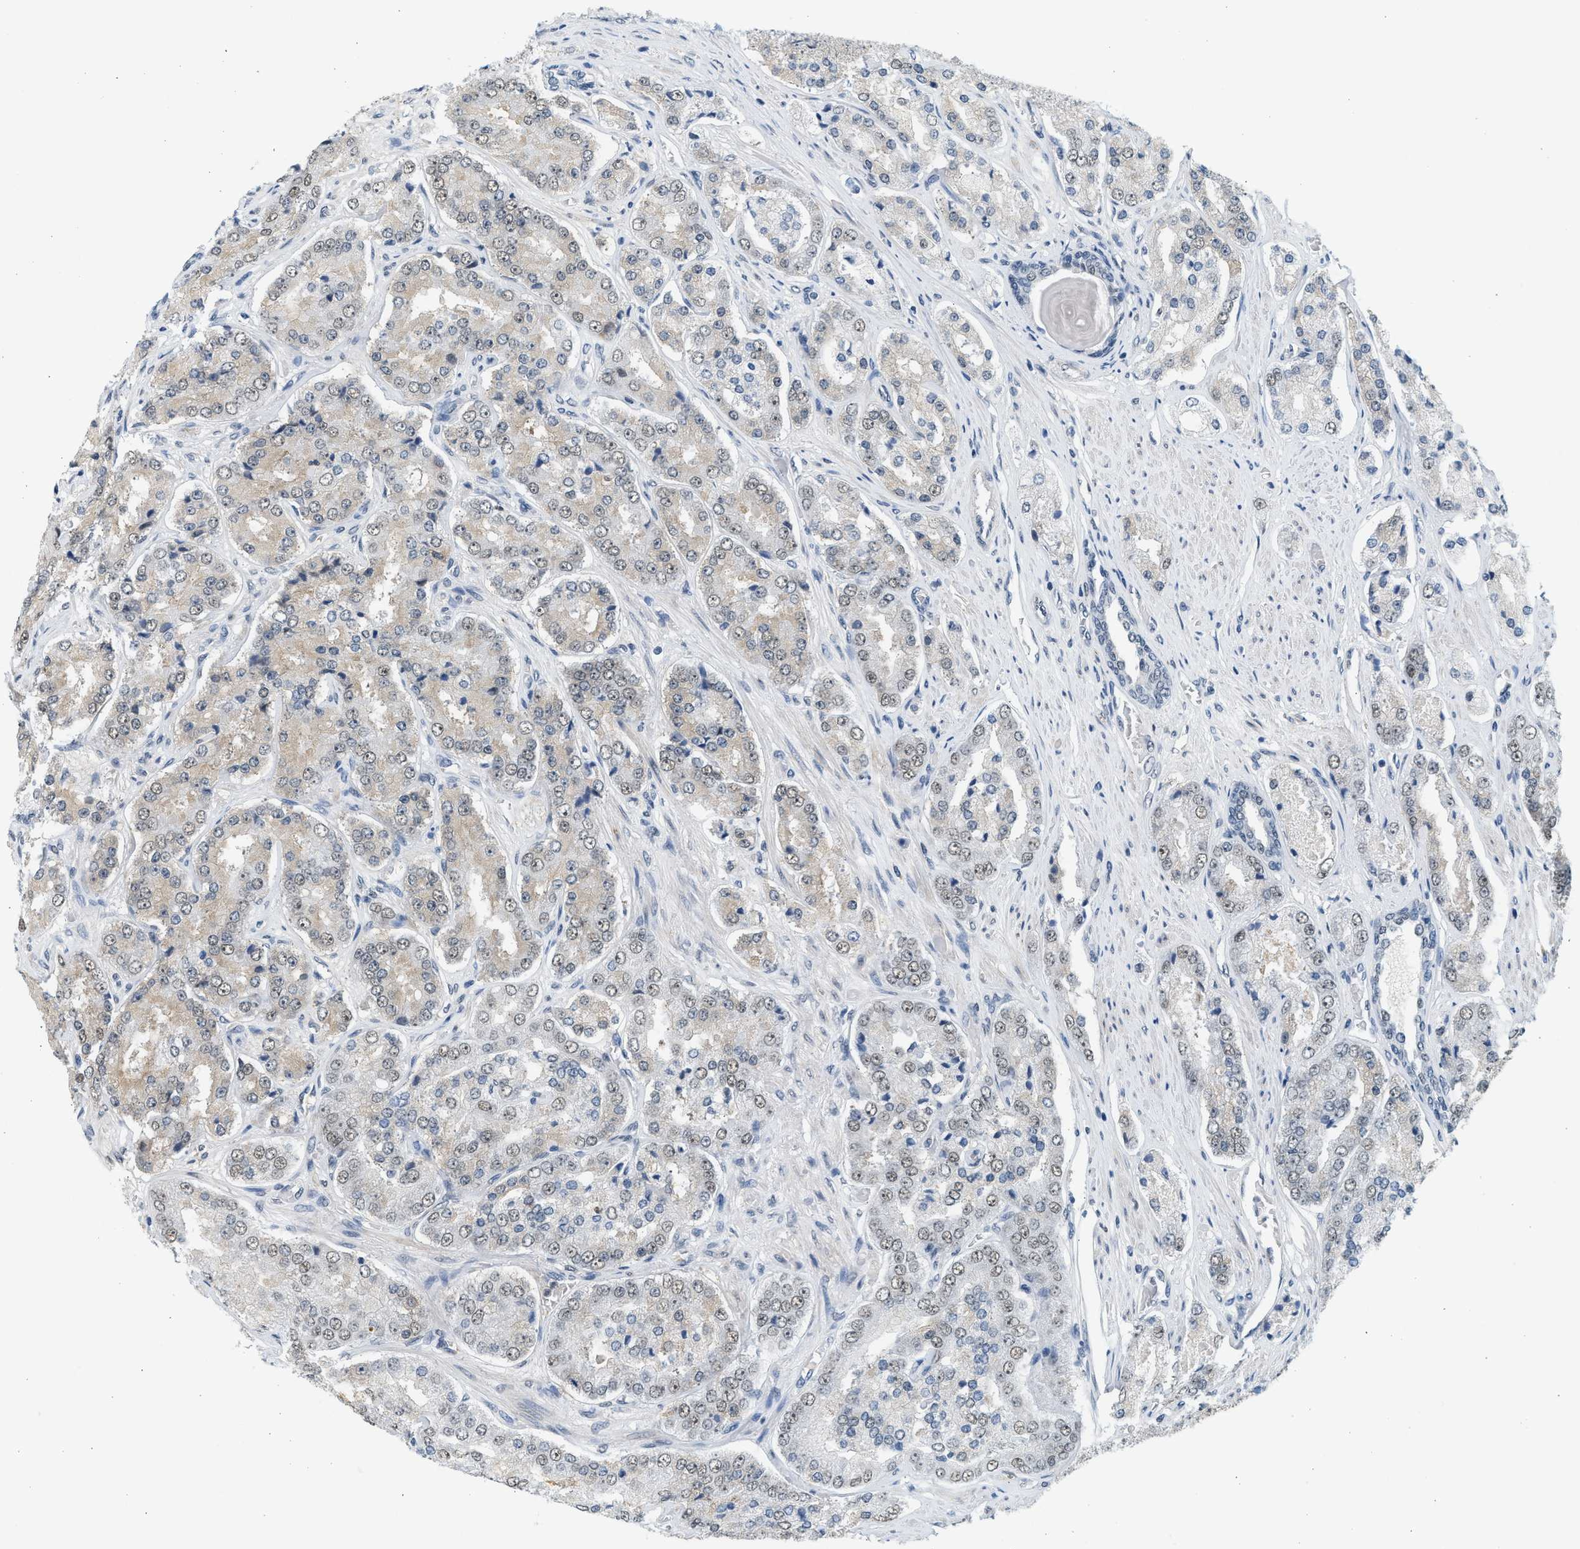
{"staining": {"intensity": "weak", "quantity": "25%-75%", "location": "nuclear"}, "tissue": "prostate cancer", "cell_type": "Tumor cells", "image_type": "cancer", "snomed": [{"axis": "morphology", "description": "Adenocarcinoma, High grade"}, {"axis": "topography", "description": "Prostate"}], "caption": "The immunohistochemical stain labels weak nuclear positivity in tumor cells of prostate cancer (adenocarcinoma (high-grade)) tissue.", "gene": "HIPK1", "patient": {"sex": "male", "age": 65}}